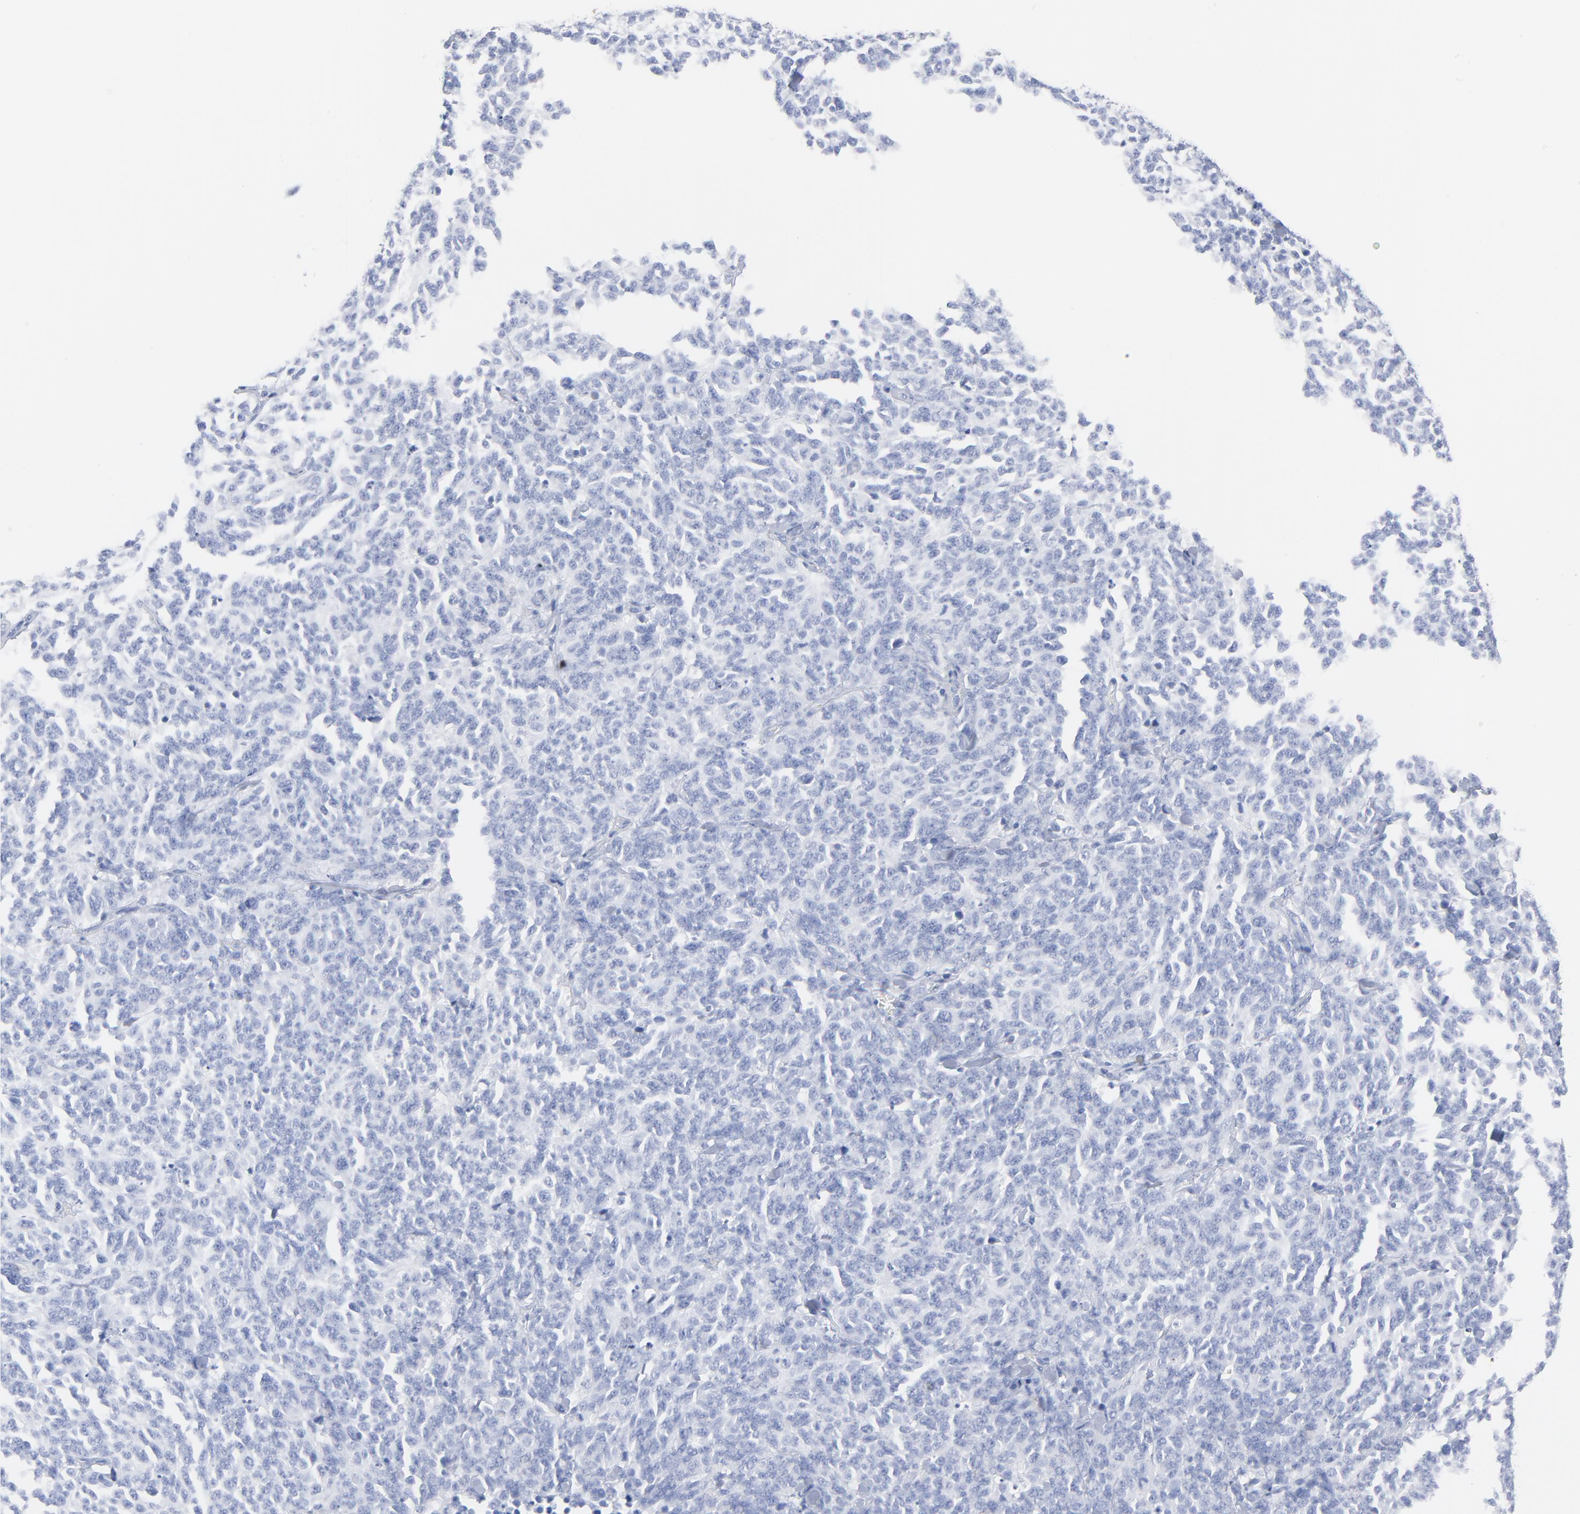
{"staining": {"intensity": "negative", "quantity": "none", "location": "none"}, "tissue": "lung cancer", "cell_type": "Tumor cells", "image_type": "cancer", "snomed": [{"axis": "morphology", "description": "Neoplasm, malignant, NOS"}, {"axis": "topography", "description": "Lung"}], "caption": "Tumor cells show no significant expression in lung neoplasm (malignant).", "gene": "AGTR1", "patient": {"sex": "female", "age": 58}}